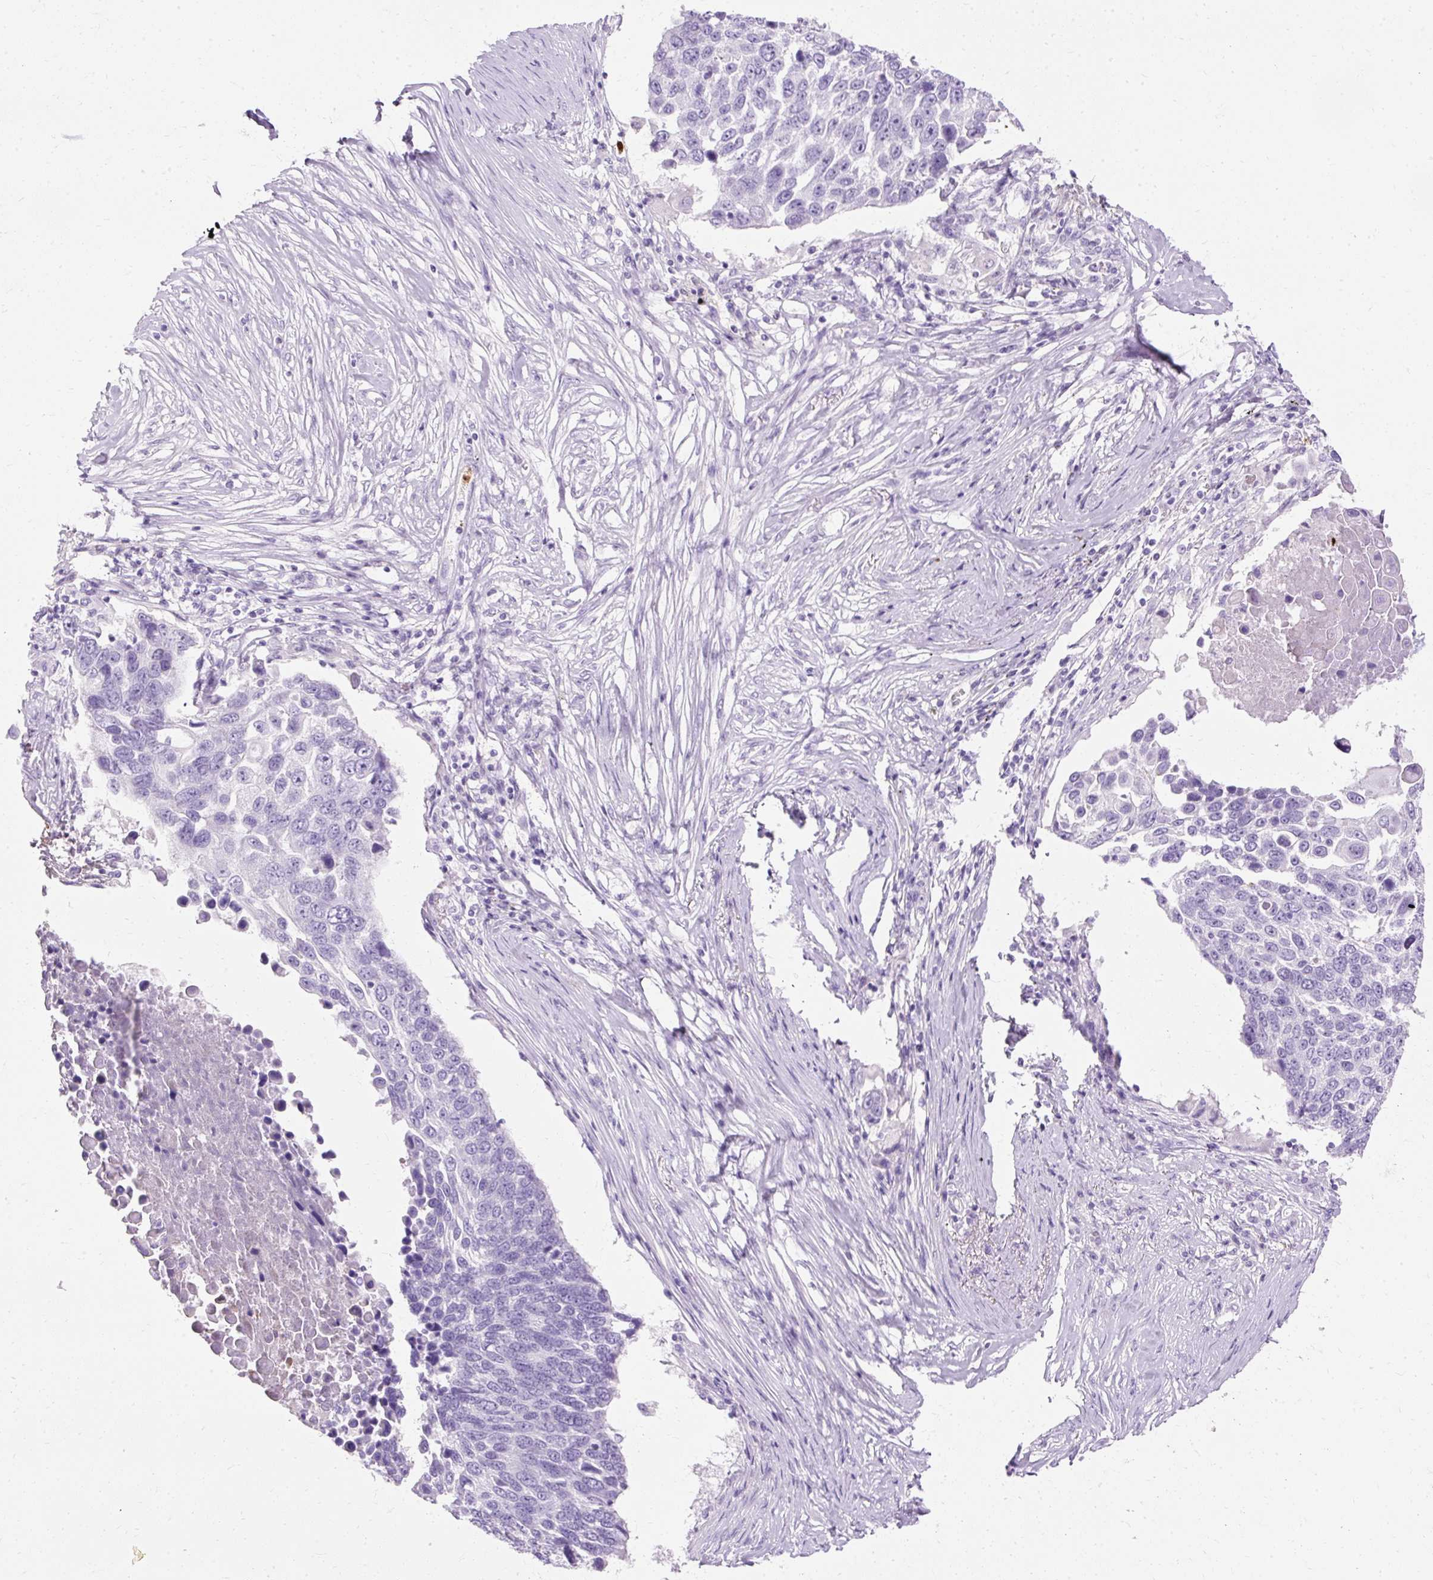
{"staining": {"intensity": "negative", "quantity": "none", "location": "none"}, "tissue": "lung cancer", "cell_type": "Tumor cells", "image_type": "cancer", "snomed": [{"axis": "morphology", "description": "Squamous cell carcinoma, NOS"}, {"axis": "topography", "description": "Lung"}], "caption": "IHC of lung cancer (squamous cell carcinoma) shows no staining in tumor cells. (DAB (3,3'-diaminobenzidine) IHC visualized using brightfield microscopy, high magnification).", "gene": "DEFA1", "patient": {"sex": "male", "age": 66}}